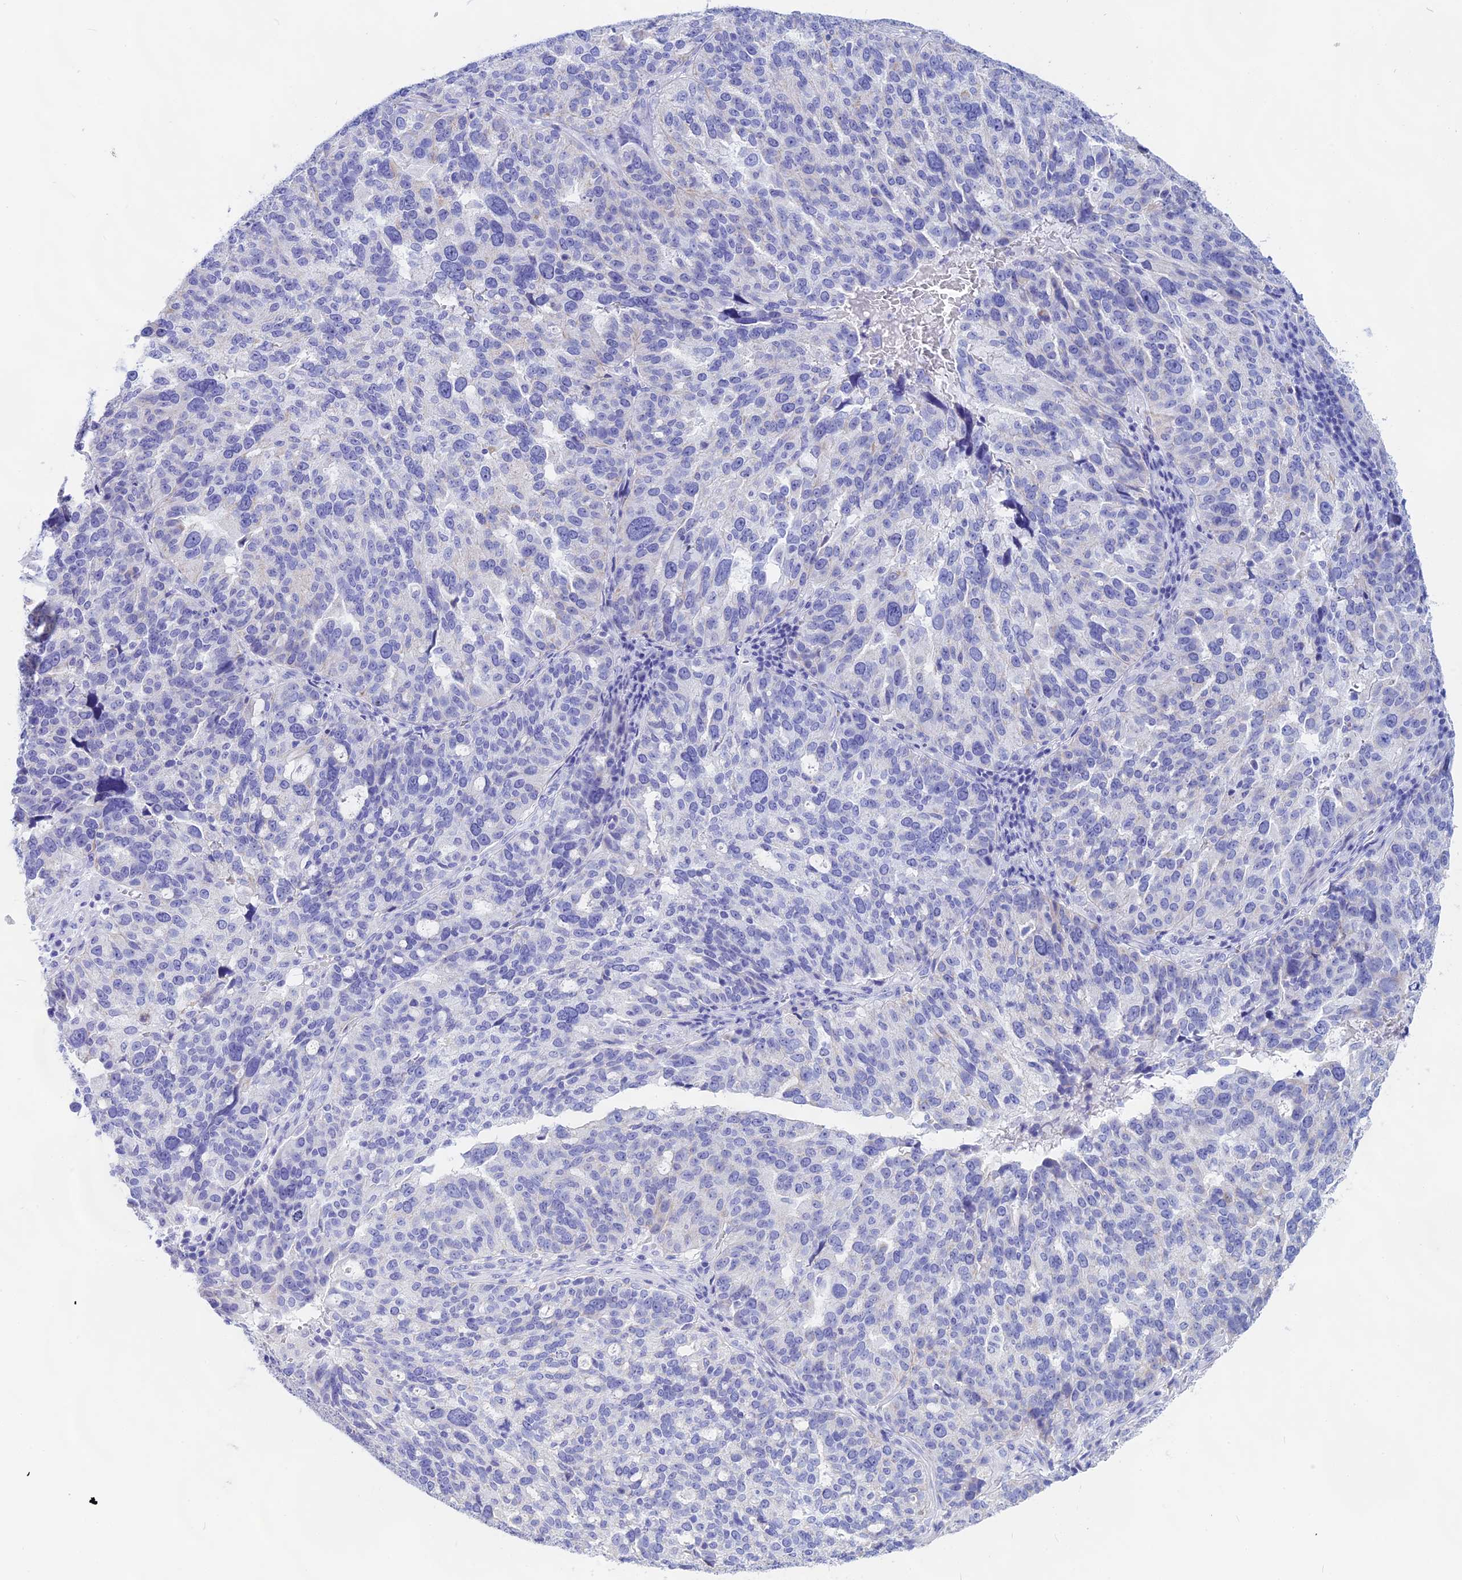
{"staining": {"intensity": "negative", "quantity": "none", "location": "none"}, "tissue": "ovarian cancer", "cell_type": "Tumor cells", "image_type": "cancer", "snomed": [{"axis": "morphology", "description": "Cystadenocarcinoma, serous, NOS"}, {"axis": "topography", "description": "Ovary"}], "caption": "Immunohistochemistry of ovarian serous cystadenocarcinoma displays no positivity in tumor cells. The staining is performed using DAB (3,3'-diaminobenzidine) brown chromogen with nuclei counter-stained in using hematoxylin.", "gene": "ISCA1", "patient": {"sex": "female", "age": 59}}